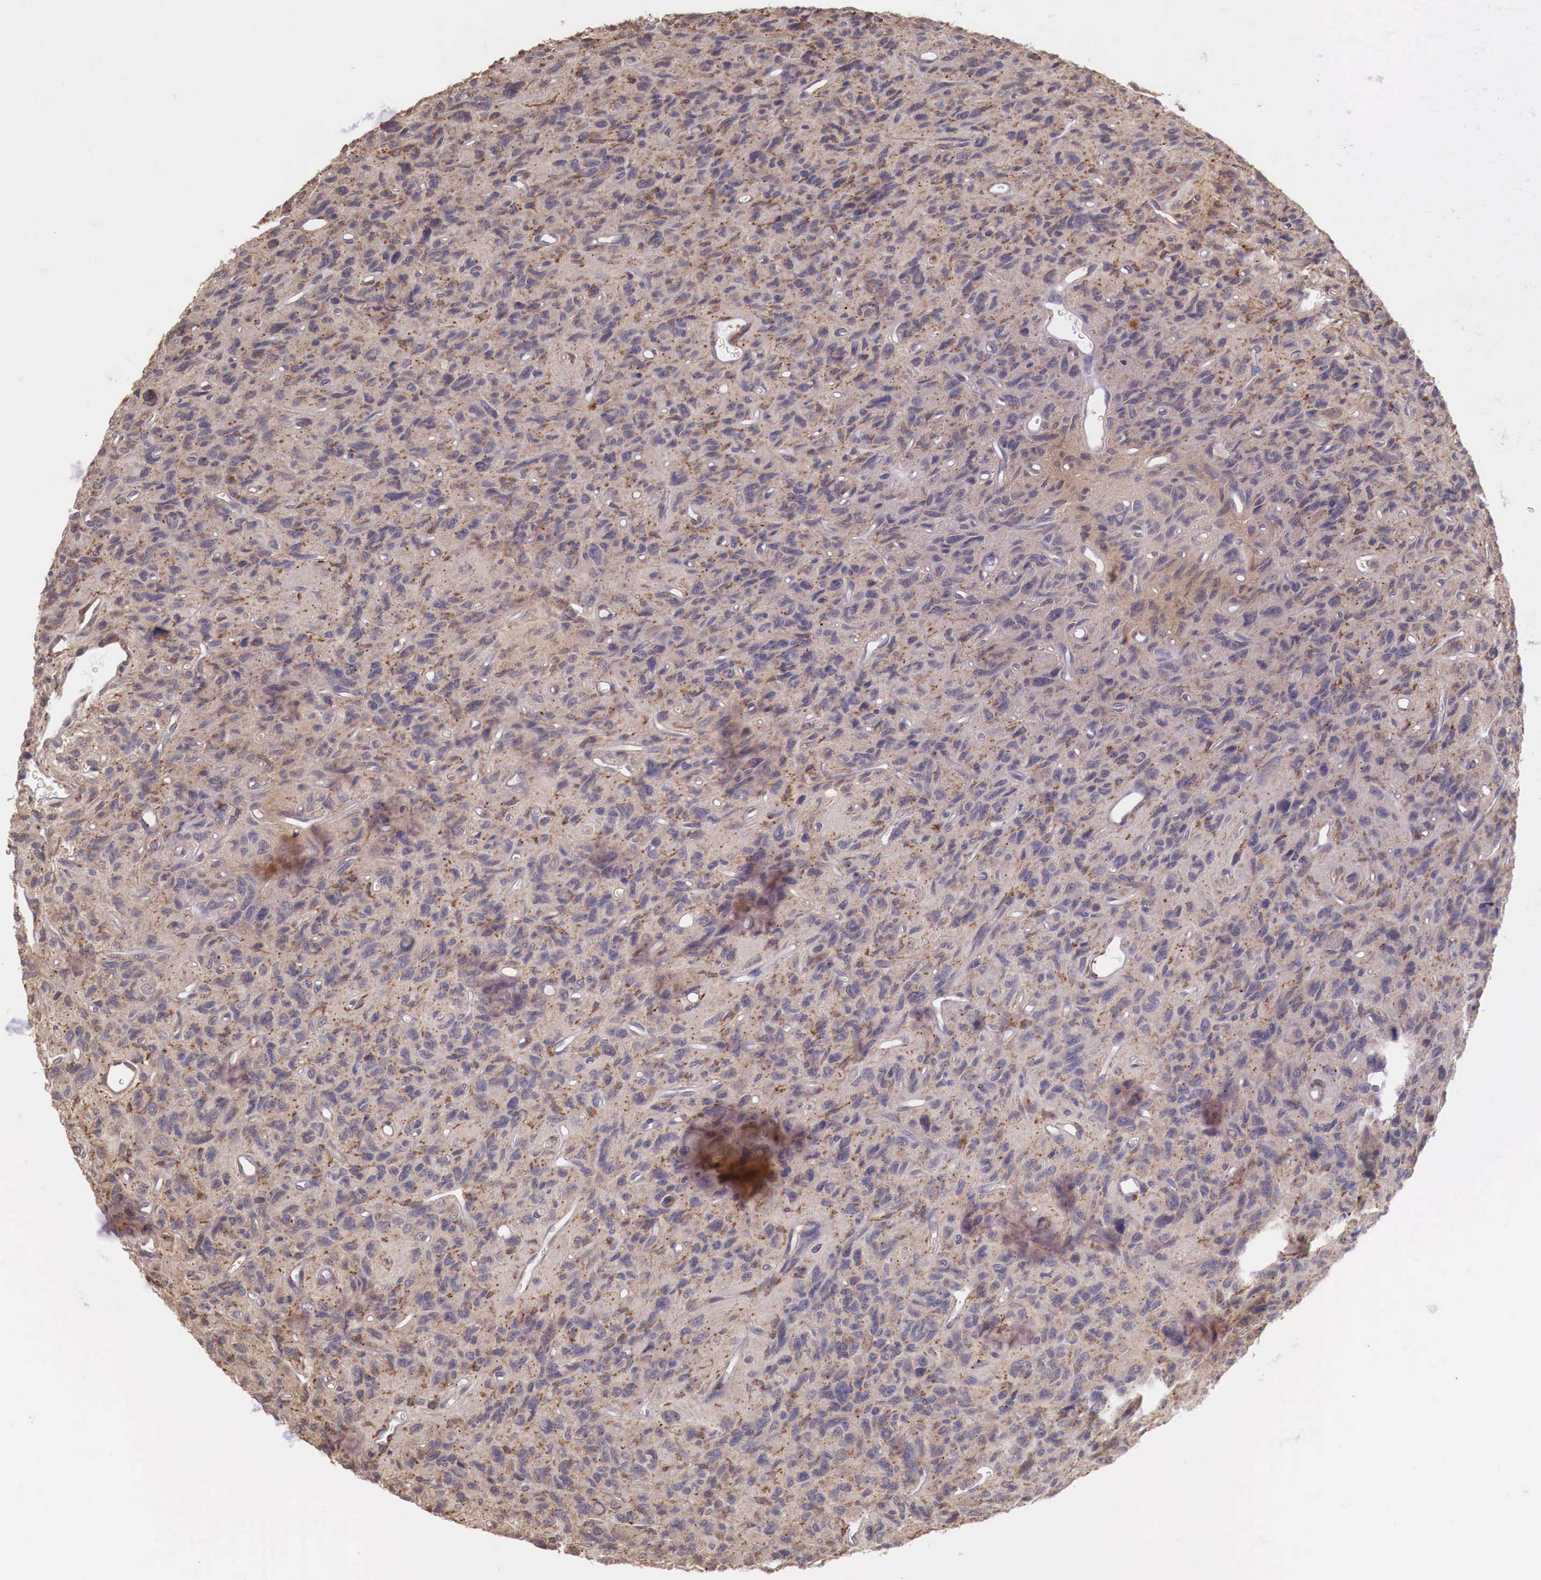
{"staining": {"intensity": "weak", "quantity": "25%-75%", "location": "cytoplasmic/membranous"}, "tissue": "glioma", "cell_type": "Tumor cells", "image_type": "cancer", "snomed": [{"axis": "morphology", "description": "Glioma, malignant, High grade"}, {"axis": "topography", "description": "Brain"}], "caption": "Glioma stained with immunohistochemistry shows weak cytoplasmic/membranous expression in about 25%-75% of tumor cells.", "gene": "CHRDL1", "patient": {"sex": "female", "age": 60}}